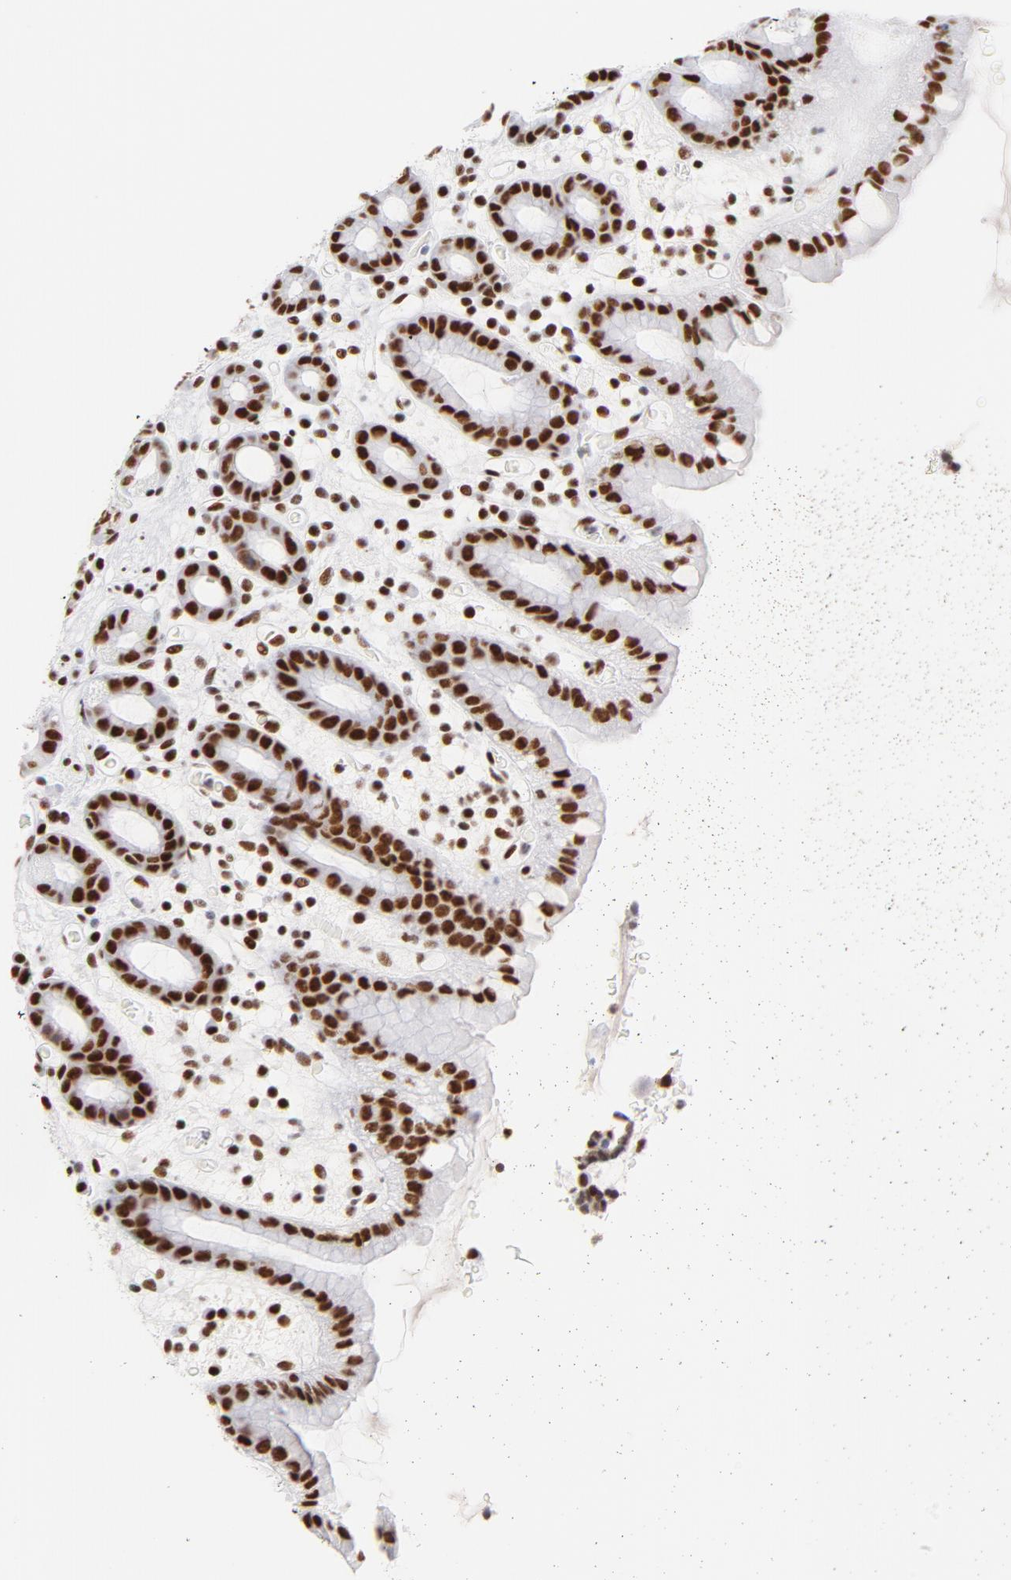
{"staining": {"intensity": "strong", "quantity": ">75%", "location": "nuclear"}, "tissue": "stomach", "cell_type": "Glandular cells", "image_type": "normal", "snomed": [{"axis": "morphology", "description": "Normal tissue, NOS"}, {"axis": "topography", "description": "Stomach, upper"}], "caption": "This image reveals immunohistochemistry staining of unremarkable human stomach, with high strong nuclear staining in about >75% of glandular cells.", "gene": "XRCC5", "patient": {"sex": "male", "age": 68}}